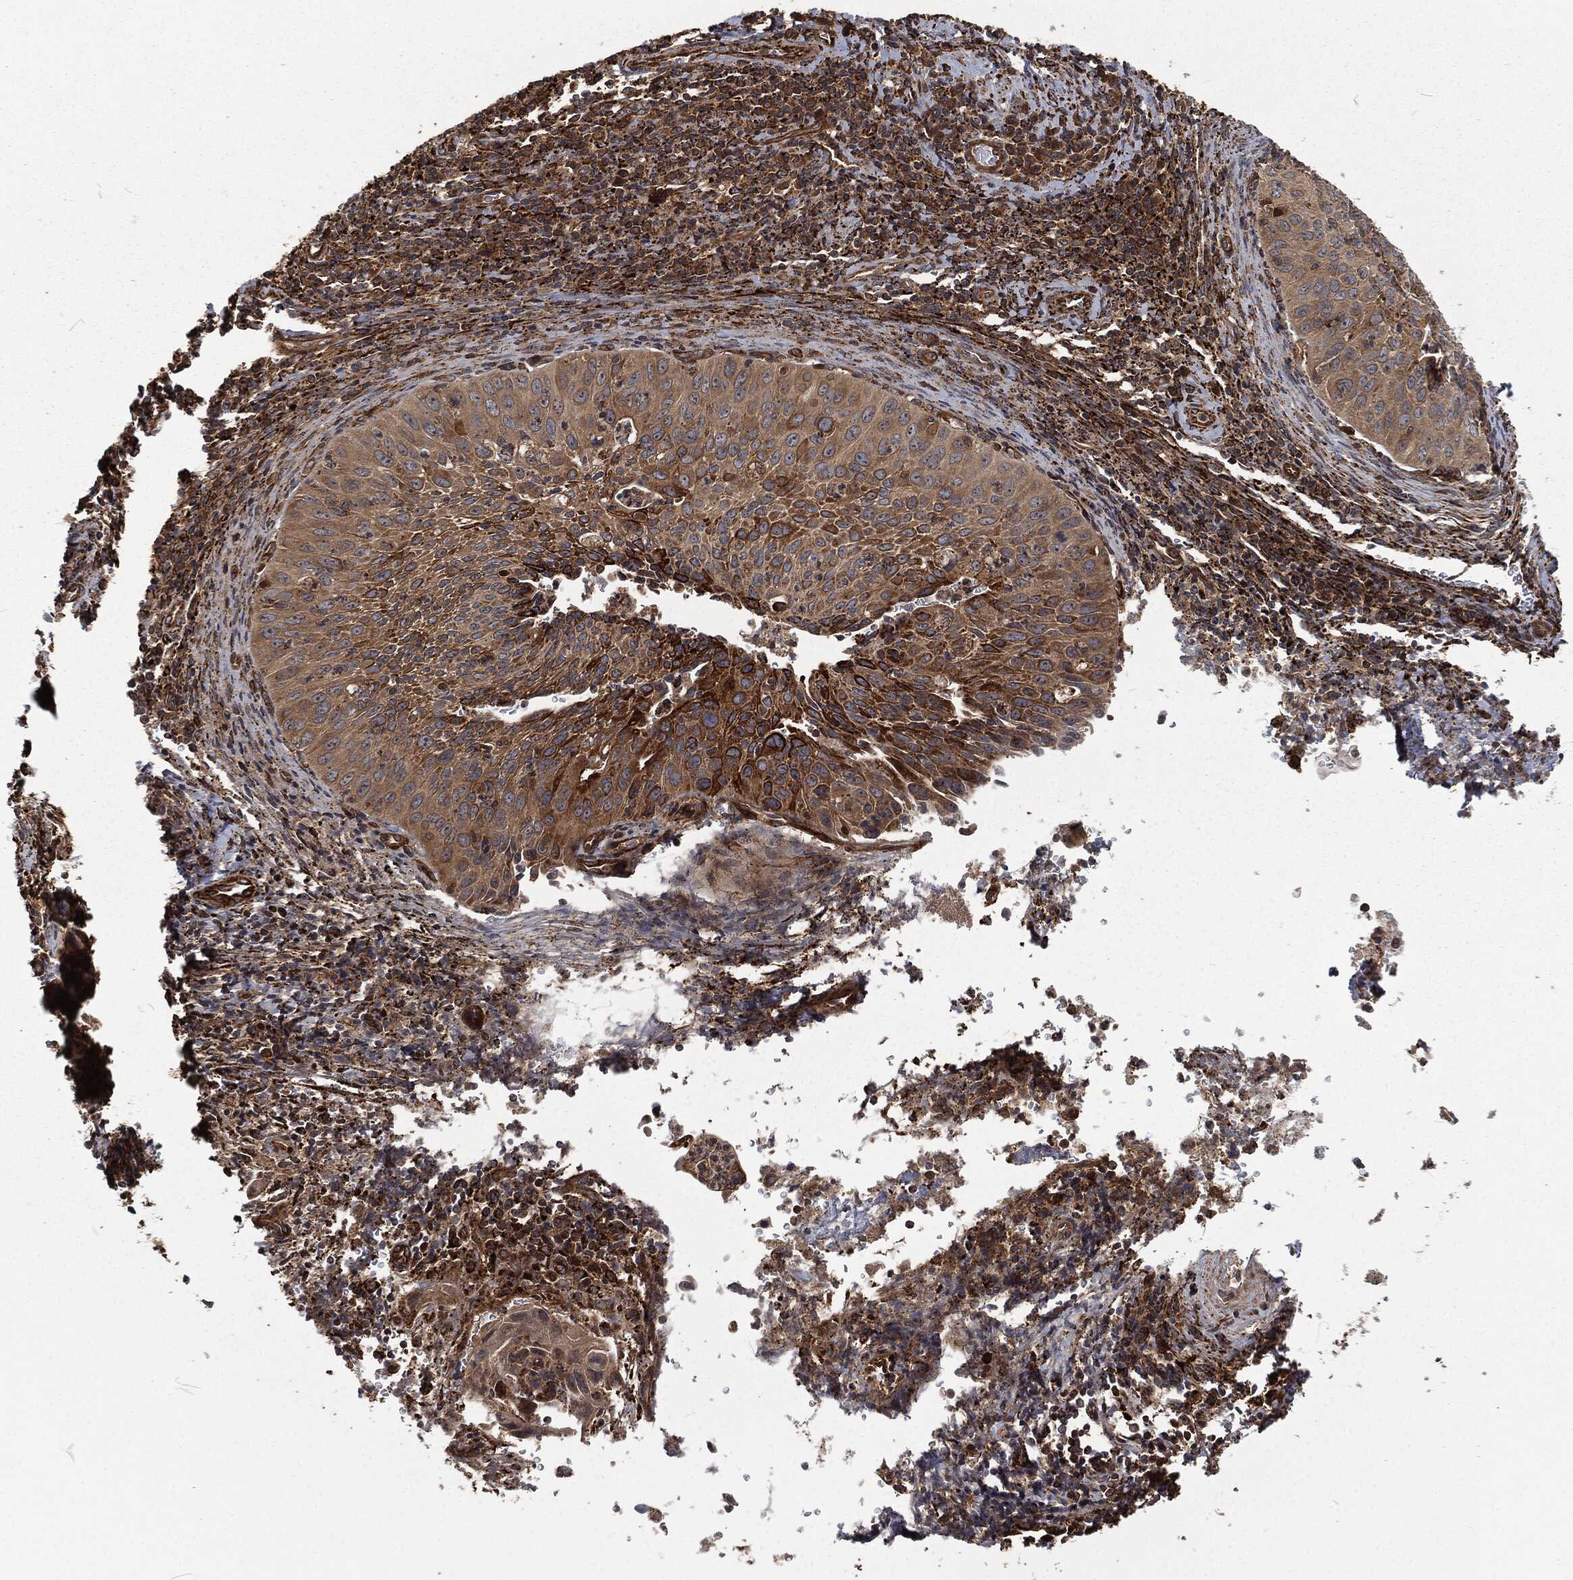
{"staining": {"intensity": "strong", "quantity": "25%-75%", "location": "cytoplasmic/membranous"}, "tissue": "cervical cancer", "cell_type": "Tumor cells", "image_type": "cancer", "snomed": [{"axis": "morphology", "description": "Squamous cell carcinoma, NOS"}, {"axis": "topography", "description": "Cervix"}], "caption": "Cervical cancer (squamous cell carcinoma) stained with IHC displays strong cytoplasmic/membranous staining in about 25%-75% of tumor cells.", "gene": "RFTN1", "patient": {"sex": "female", "age": 26}}